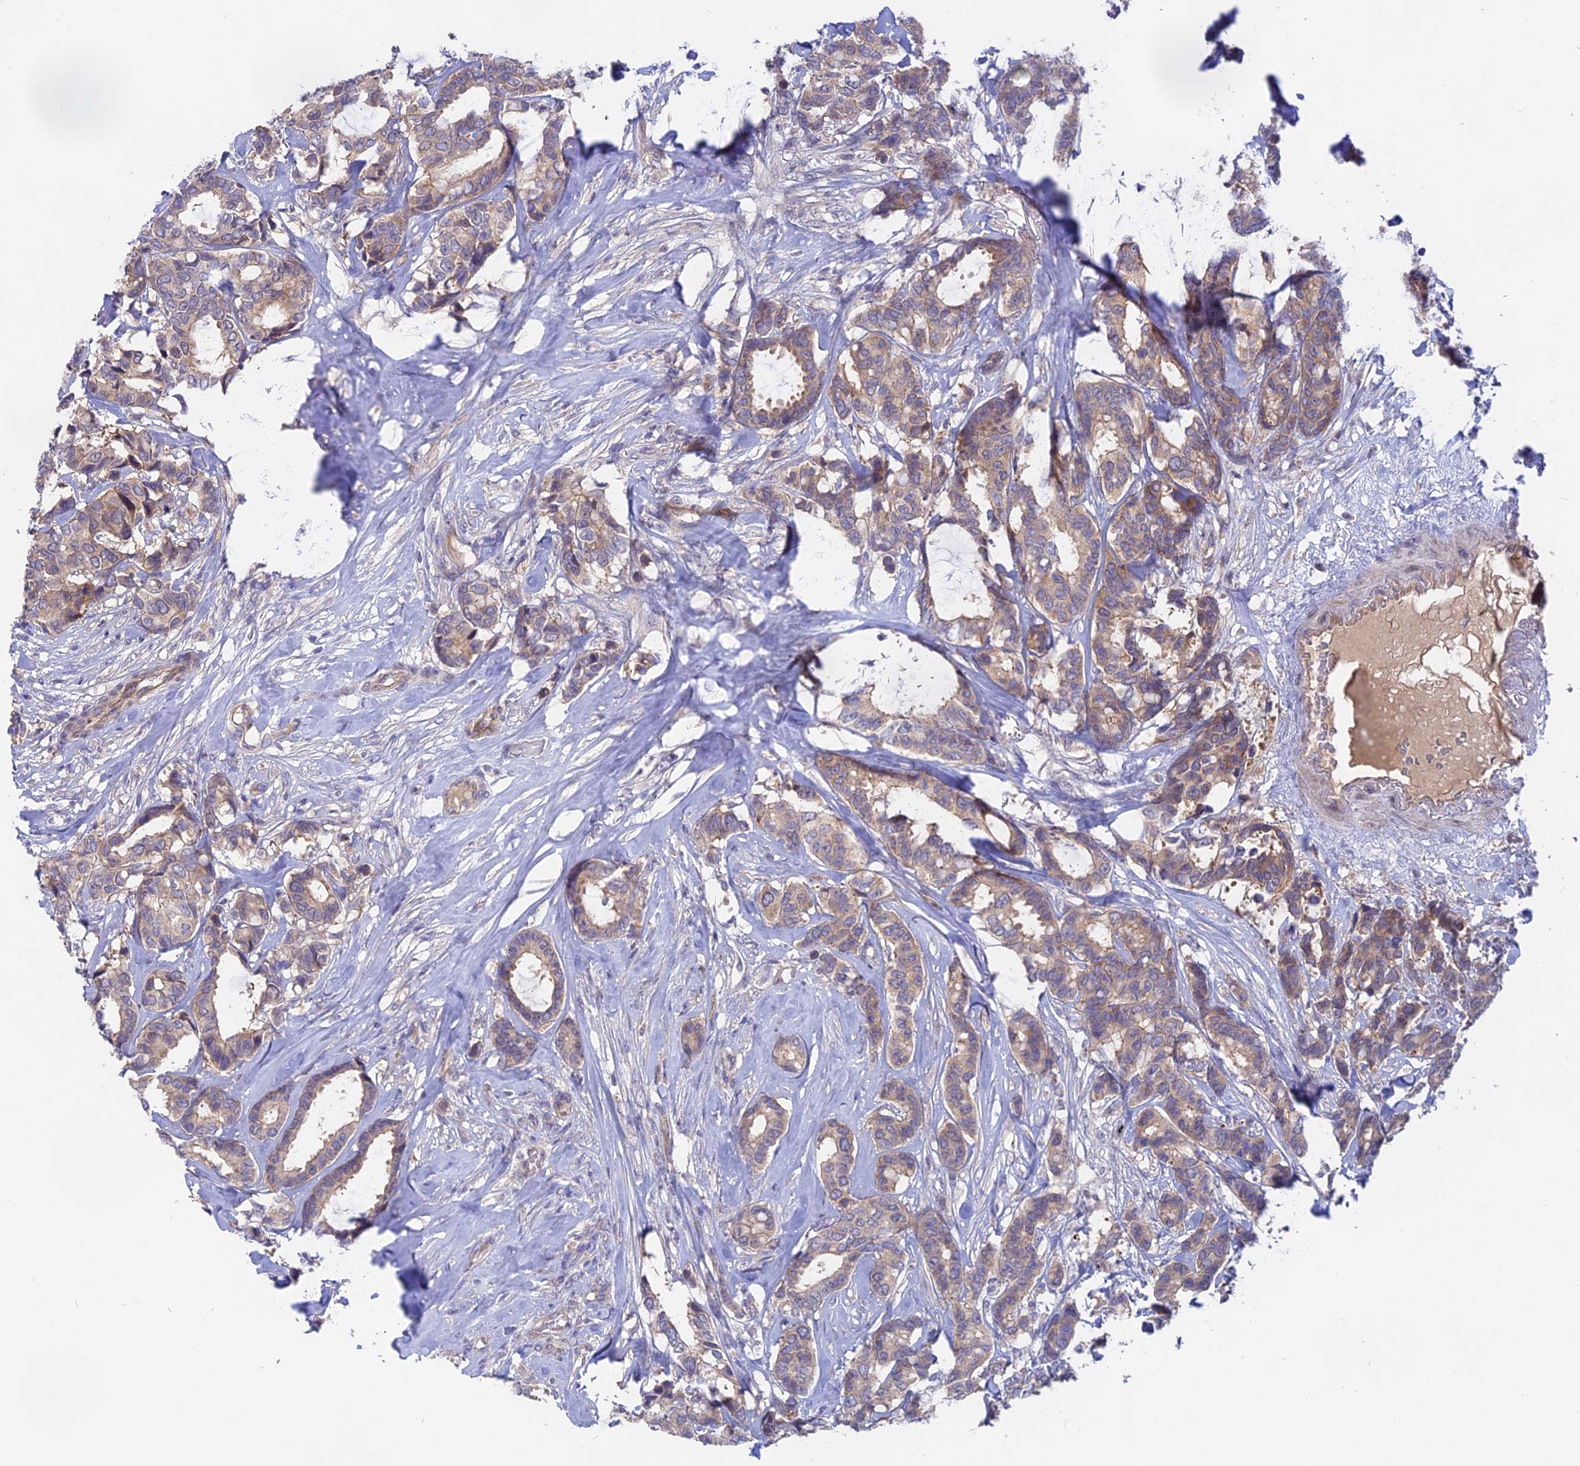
{"staining": {"intensity": "weak", "quantity": "25%-75%", "location": "cytoplasmic/membranous"}, "tissue": "breast cancer", "cell_type": "Tumor cells", "image_type": "cancer", "snomed": [{"axis": "morphology", "description": "Duct carcinoma"}, {"axis": "topography", "description": "Breast"}], "caption": "Human breast cancer (infiltrating ductal carcinoma) stained with a protein marker exhibits weak staining in tumor cells.", "gene": "TENT4B", "patient": {"sex": "female", "age": 87}}